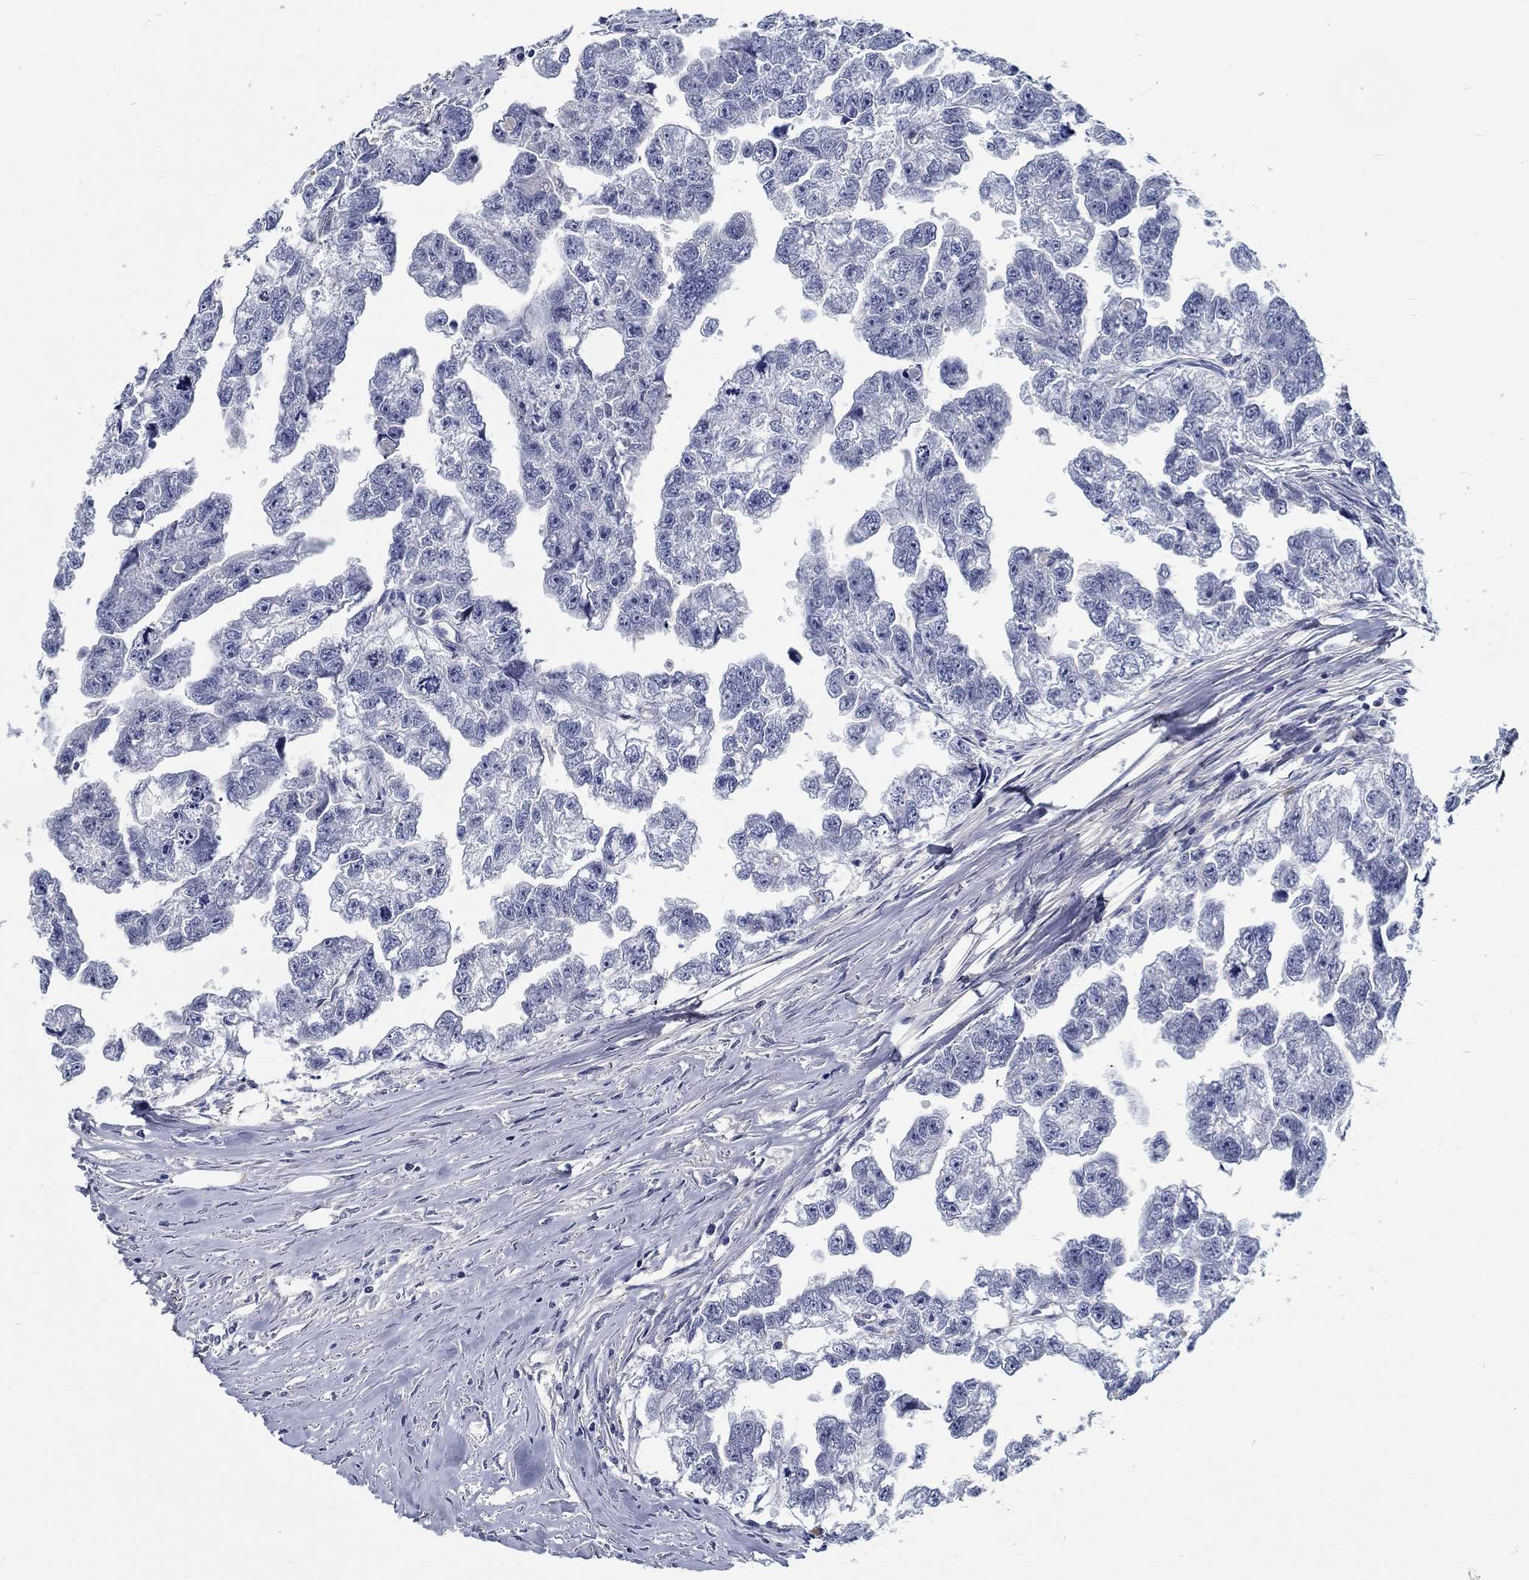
{"staining": {"intensity": "negative", "quantity": "none", "location": "none"}, "tissue": "testis cancer", "cell_type": "Tumor cells", "image_type": "cancer", "snomed": [{"axis": "morphology", "description": "Carcinoma, Embryonal, NOS"}, {"axis": "morphology", "description": "Teratoma, malignant, NOS"}, {"axis": "topography", "description": "Testis"}], "caption": "Immunohistochemistry (IHC) image of testis cancer (embryonal carcinoma) stained for a protein (brown), which shows no positivity in tumor cells.", "gene": "MYBPC1", "patient": {"sex": "male", "age": 44}}